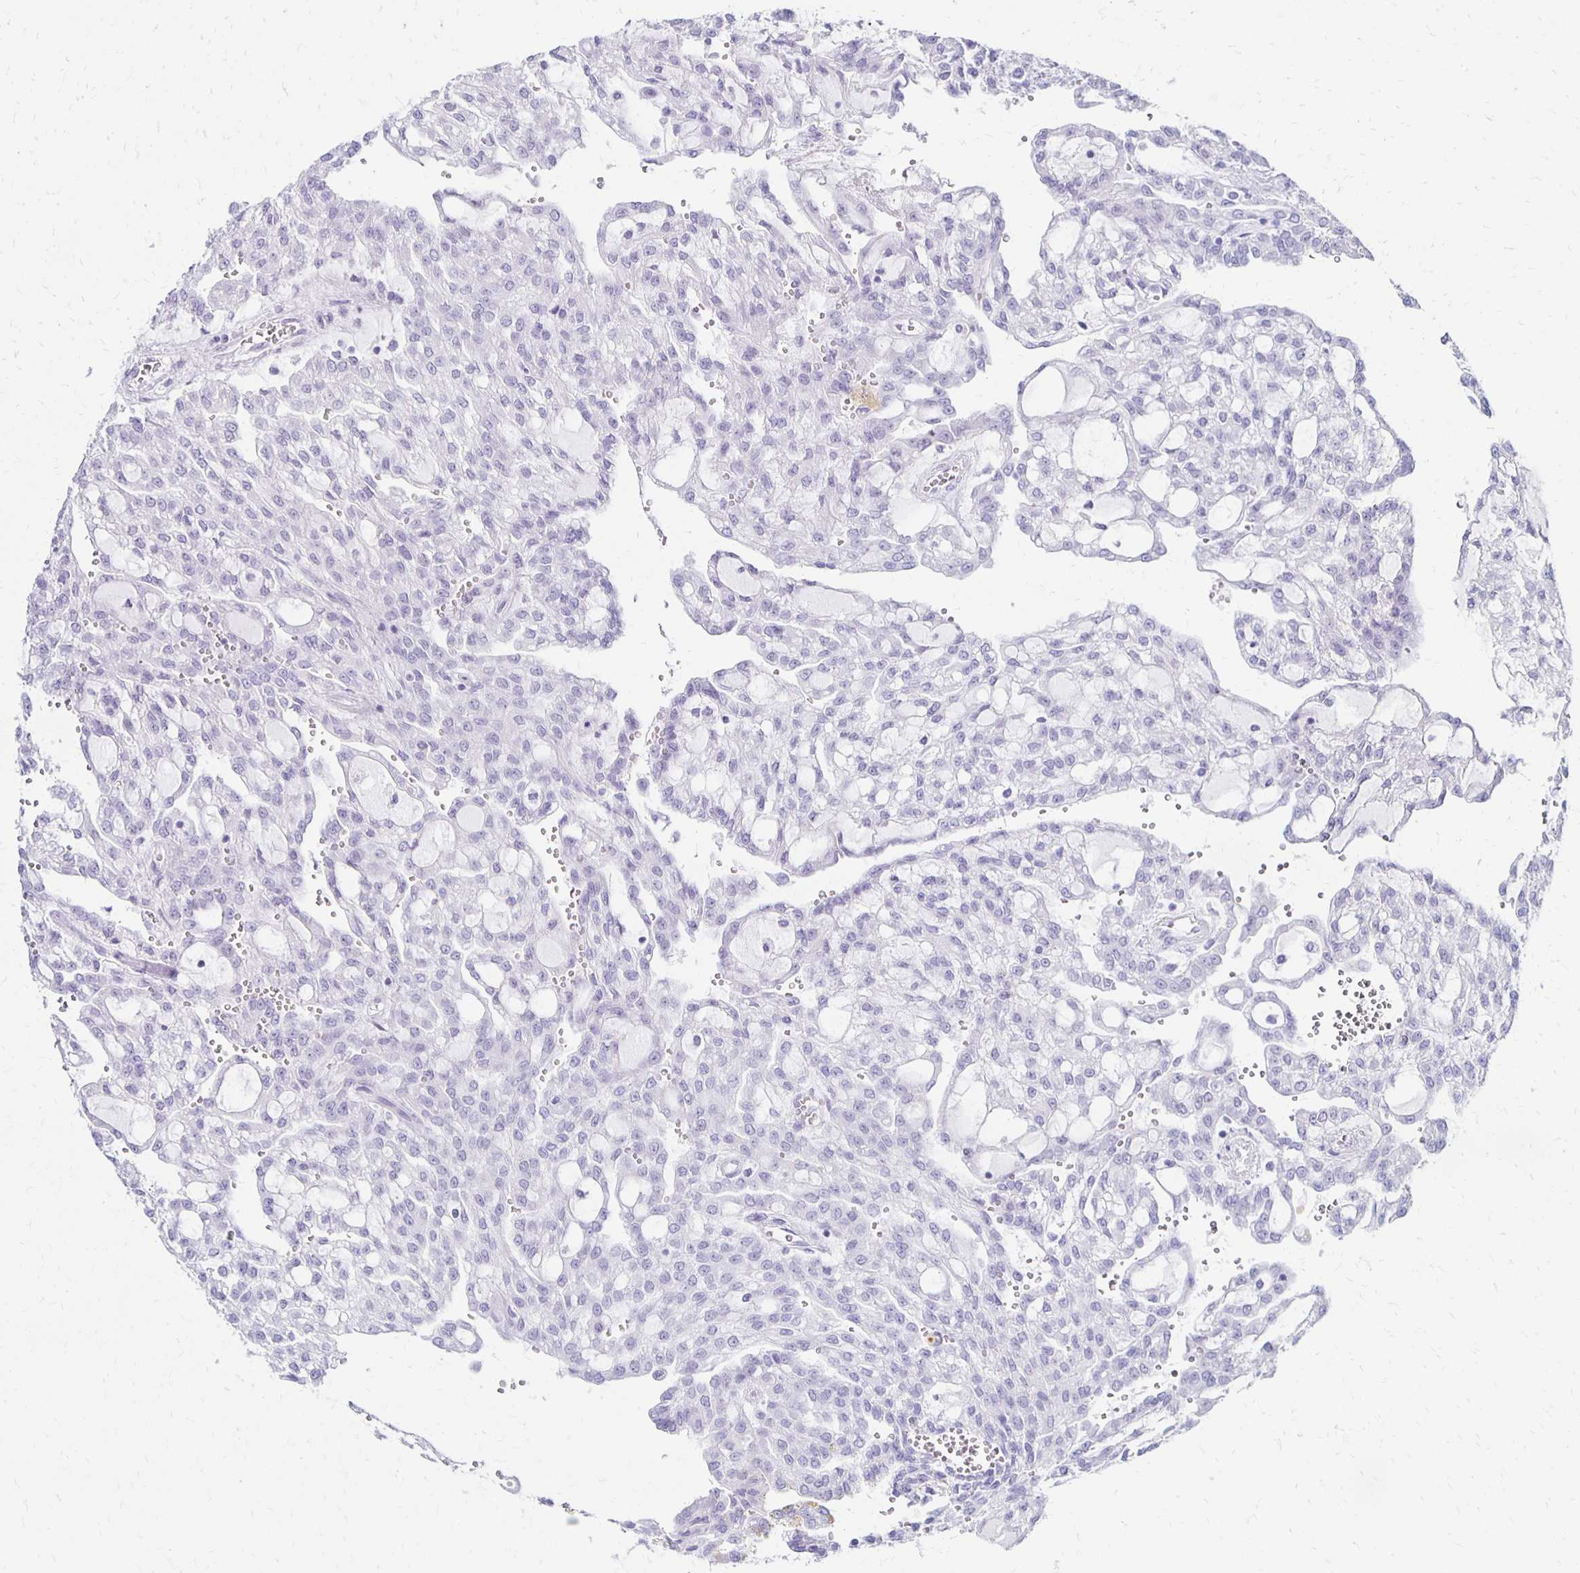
{"staining": {"intensity": "negative", "quantity": "none", "location": "none"}, "tissue": "renal cancer", "cell_type": "Tumor cells", "image_type": "cancer", "snomed": [{"axis": "morphology", "description": "Adenocarcinoma, NOS"}, {"axis": "topography", "description": "Kidney"}], "caption": "Immunohistochemistry (IHC) histopathology image of neoplastic tissue: human renal cancer (adenocarcinoma) stained with DAB displays no significant protein staining in tumor cells.", "gene": "RYR1", "patient": {"sex": "male", "age": 63}}